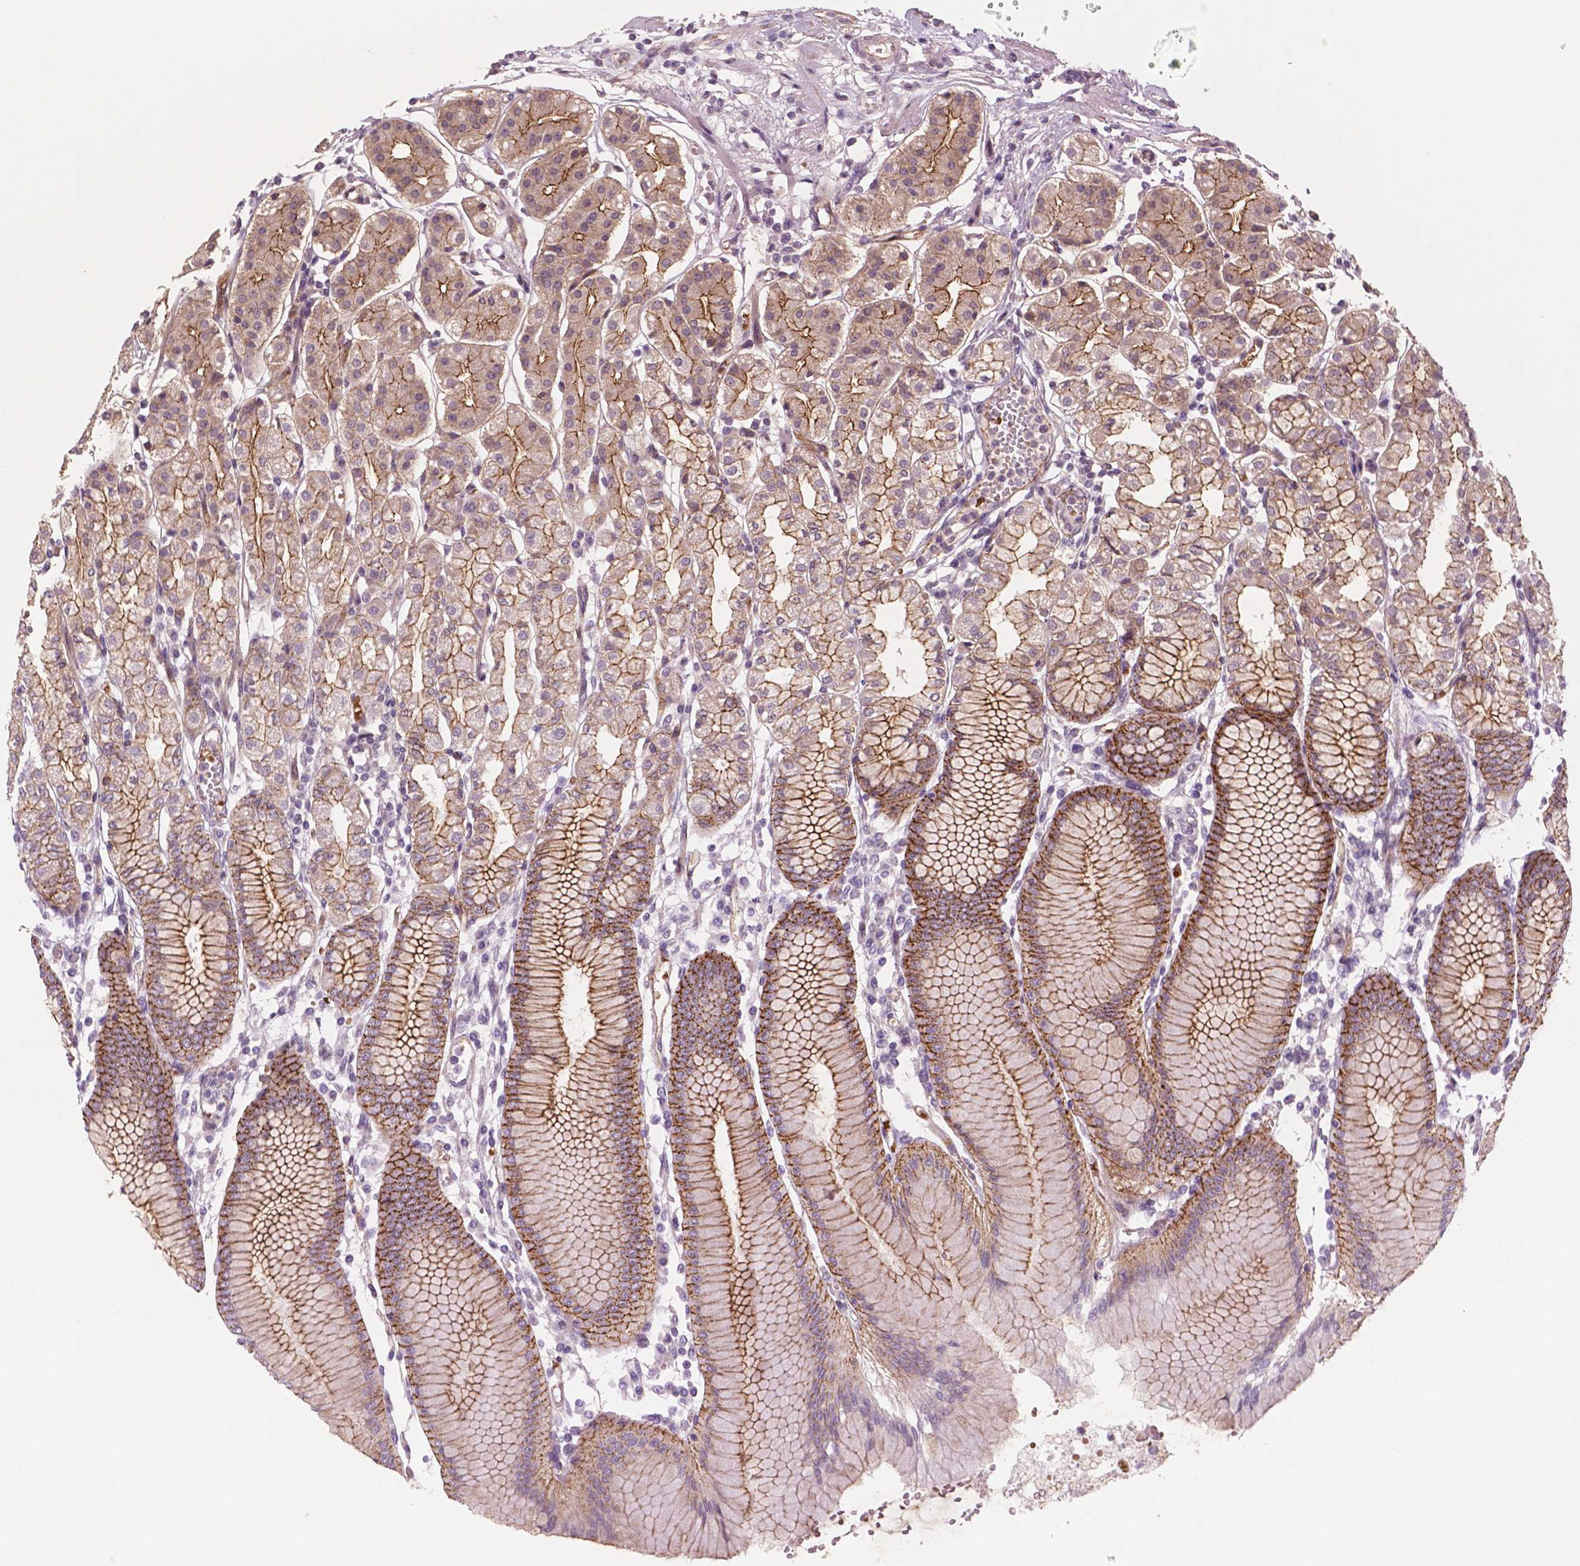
{"staining": {"intensity": "moderate", "quantity": ">75%", "location": "cytoplasmic/membranous"}, "tissue": "stomach", "cell_type": "Glandular cells", "image_type": "normal", "snomed": [{"axis": "morphology", "description": "Normal tissue, NOS"}, {"axis": "topography", "description": "Skeletal muscle"}, {"axis": "topography", "description": "Stomach"}], "caption": "Immunohistochemistry histopathology image of normal human stomach stained for a protein (brown), which reveals medium levels of moderate cytoplasmic/membranous positivity in about >75% of glandular cells.", "gene": "RND3", "patient": {"sex": "female", "age": 57}}